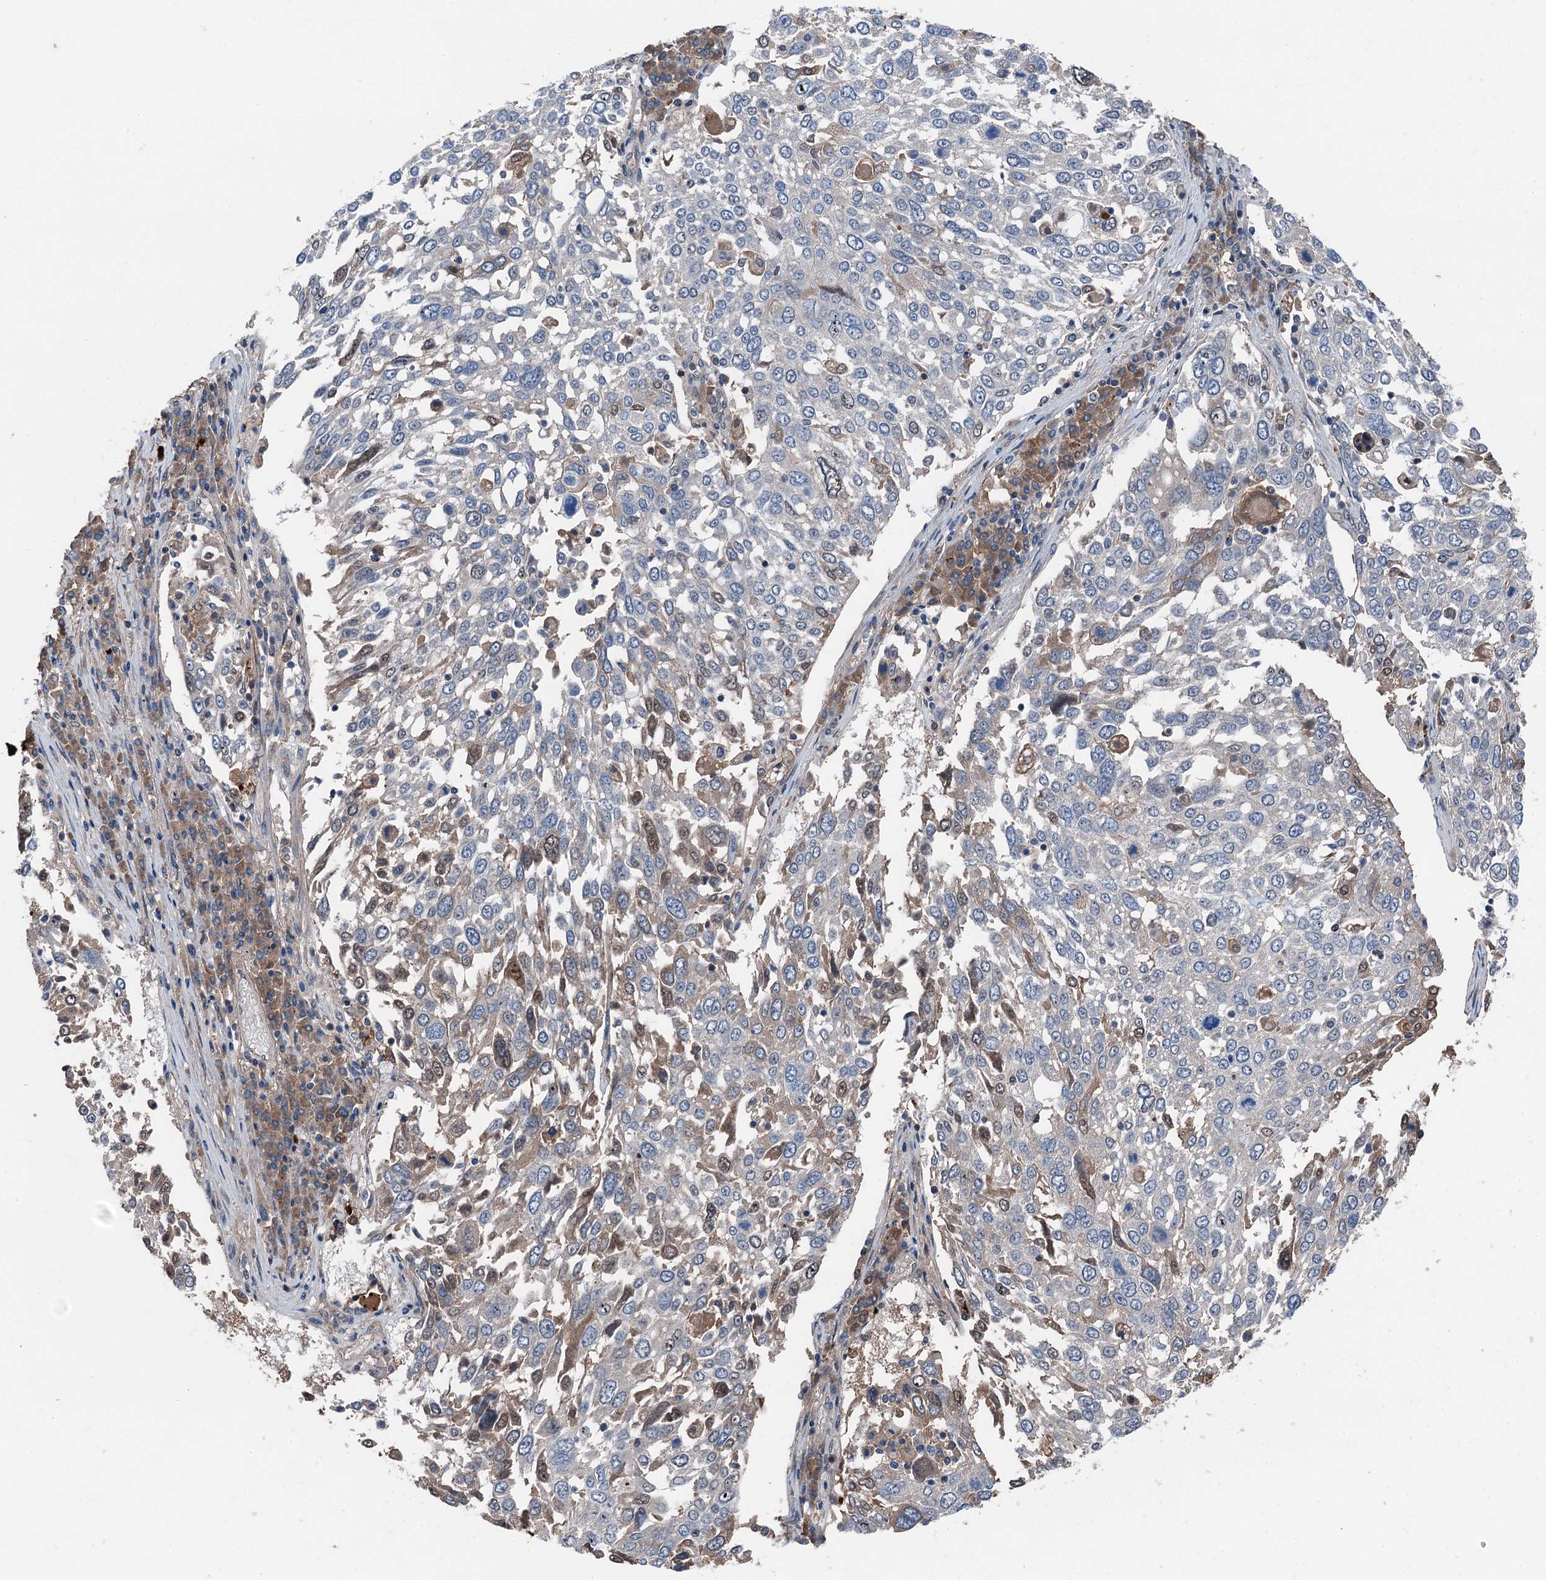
{"staining": {"intensity": "weak", "quantity": "<25%", "location": "cytoplasmic/membranous"}, "tissue": "lung cancer", "cell_type": "Tumor cells", "image_type": "cancer", "snomed": [{"axis": "morphology", "description": "Squamous cell carcinoma, NOS"}, {"axis": "topography", "description": "Lung"}], "caption": "A histopathology image of lung cancer stained for a protein demonstrates no brown staining in tumor cells.", "gene": "SLC2A10", "patient": {"sex": "male", "age": 65}}